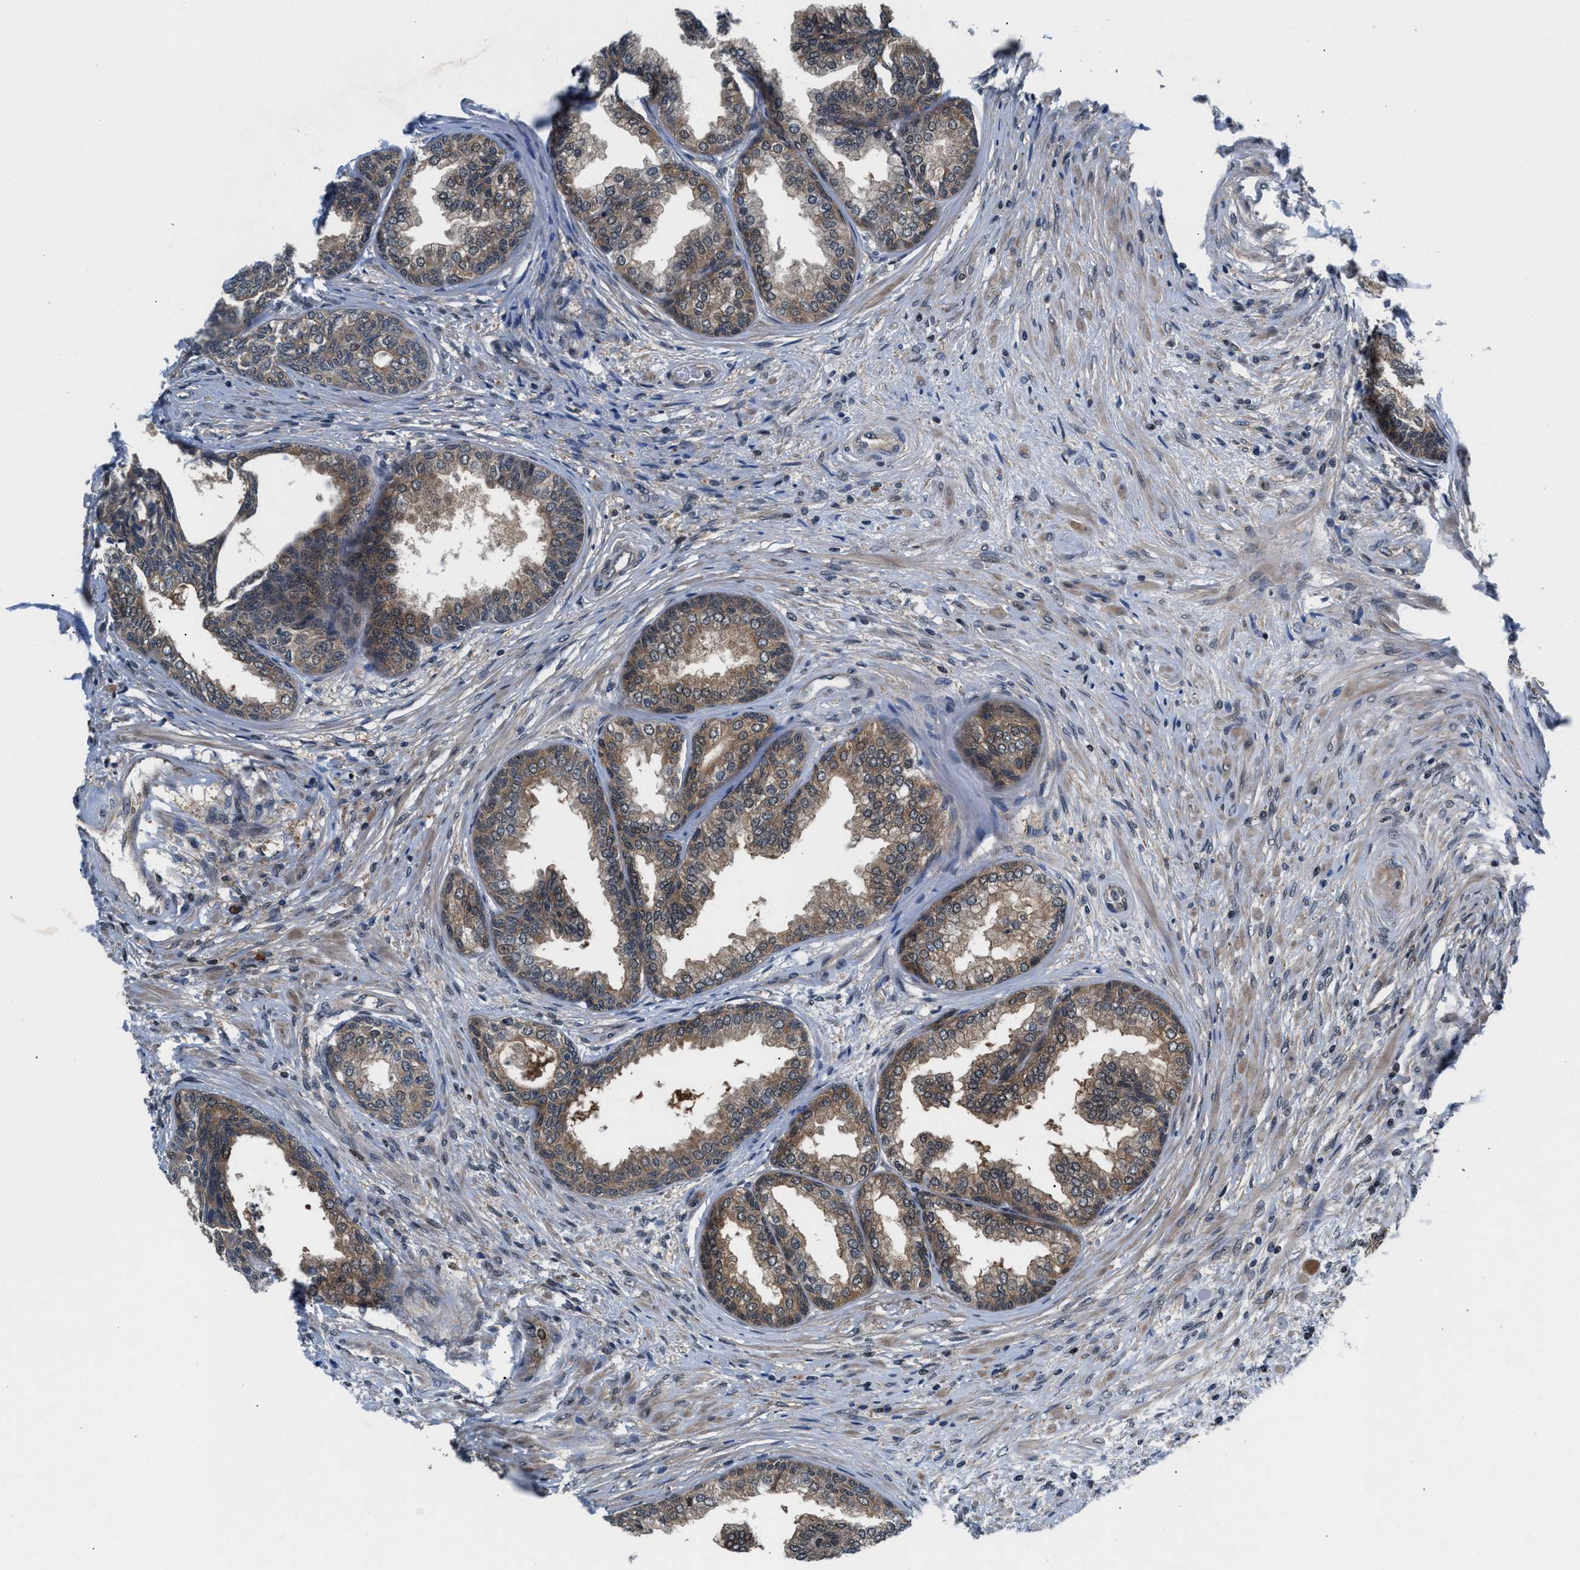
{"staining": {"intensity": "weak", "quantity": ">75%", "location": "cytoplasmic/membranous"}, "tissue": "prostate", "cell_type": "Glandular cells", "image_type": "normal", "snomed": [{"axis": "morphology", "description": "Normal tissue, NOS"}, {"axis": "topography", "description": "Prostate"}], "caption": "A brown stain shows weak cytoplasmic/membranous staining of a protein in glandular cells of unremarkable human prostate. The staining was performed using DAB, with brown indicating positive protein expression. Nuclei are stained blue with hematoxylin.", "gene": "PRPSAP2", "patient": {"sex": "male", "age": 76}}